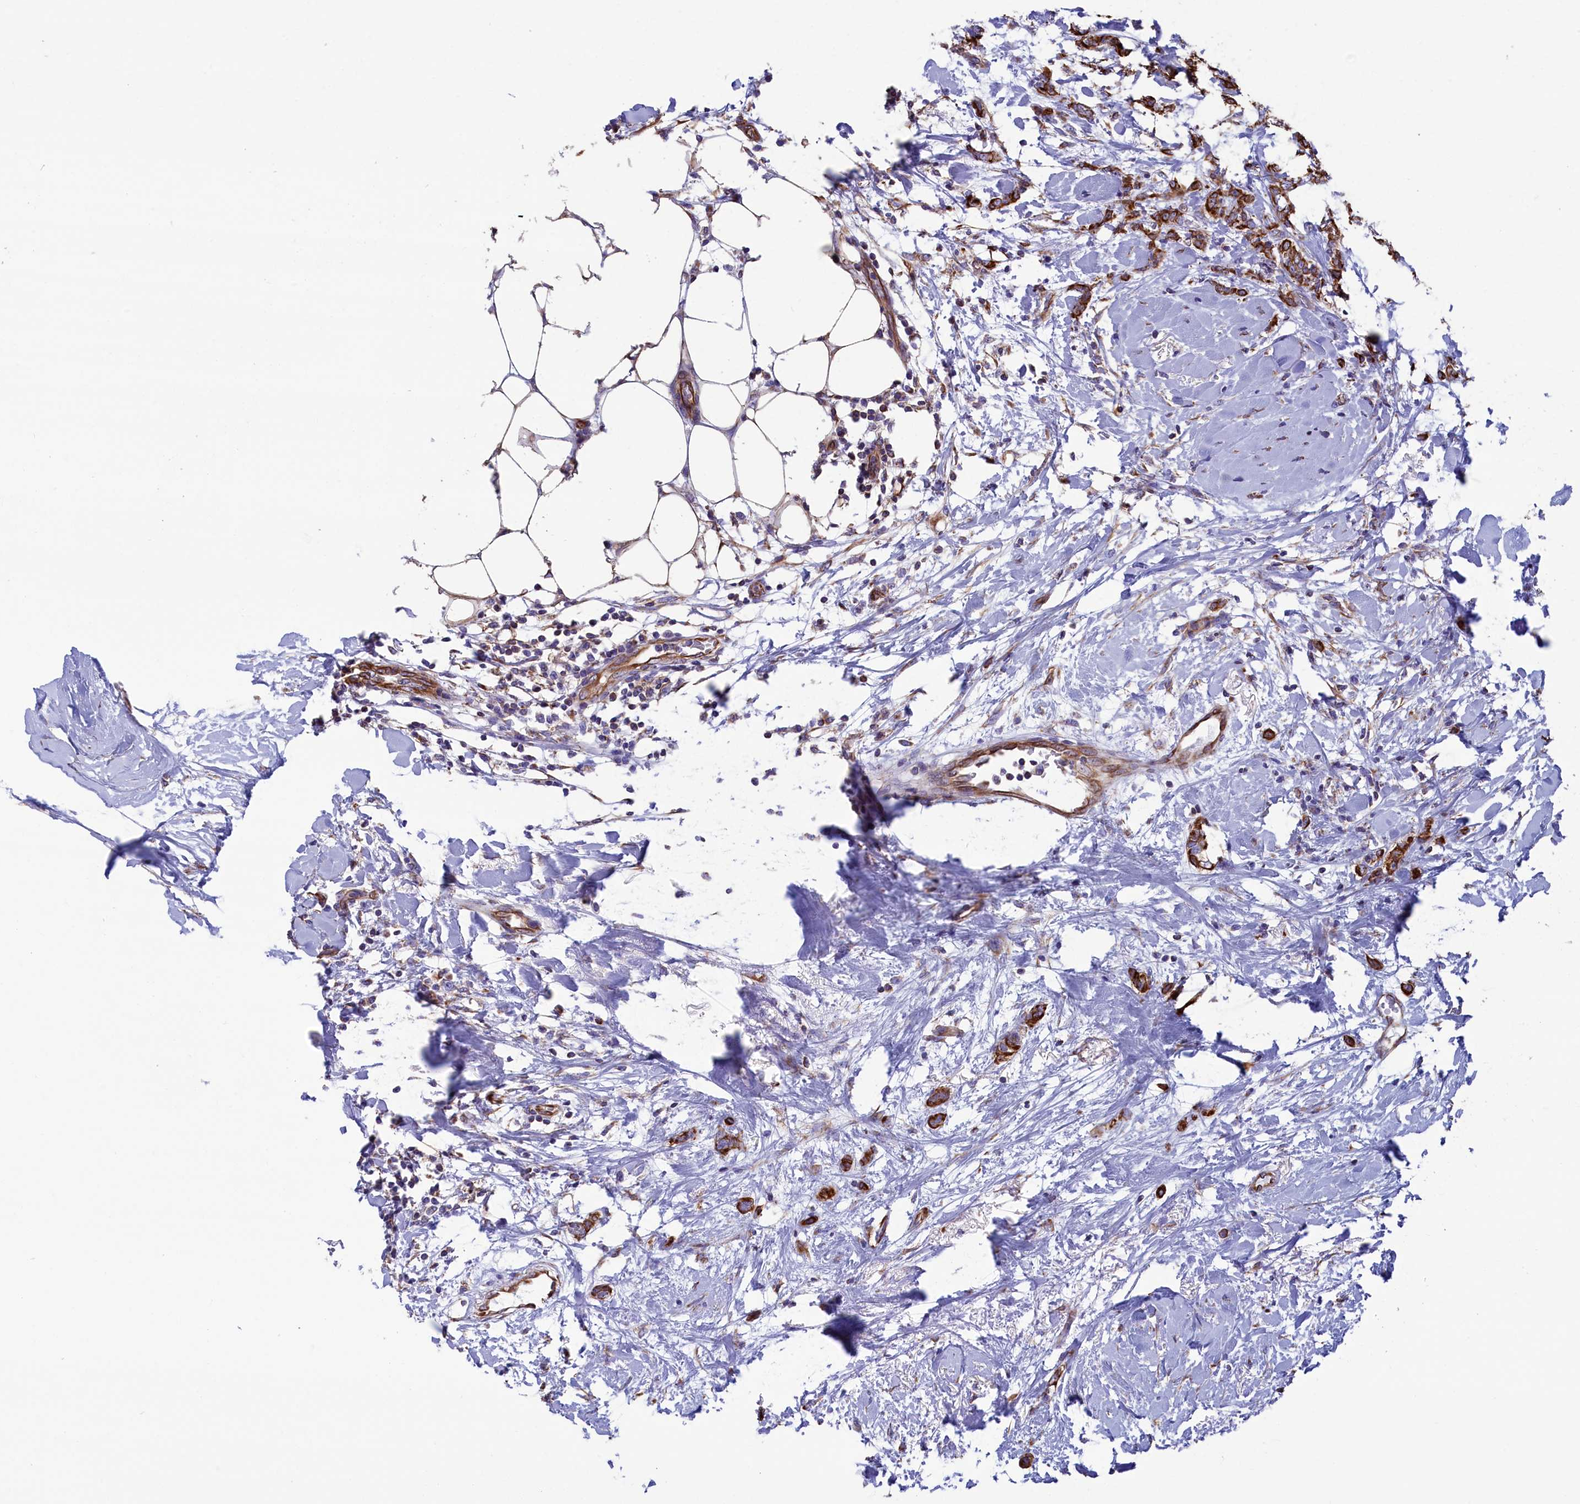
{"staining": {"intensity": "strong", "quantity": ">75%", "location": "cytoplasmic/membranous"}, "tissue": "breast cancer", "cell_type": "Tumor cells", "image_type": "cancer", "snomed": [{"axis": "morphology", "description": "Duct carcinoma"}, {"axis": "topography", "description": "Breast"}], "caption": "Invasive ductal carcinoma (breast) stained for a protein demonstrates strong cytoplasmic/membranous positivity in tumor cells.", "gene": "GATB", "patient": {"sex": "female", "age": 72}}